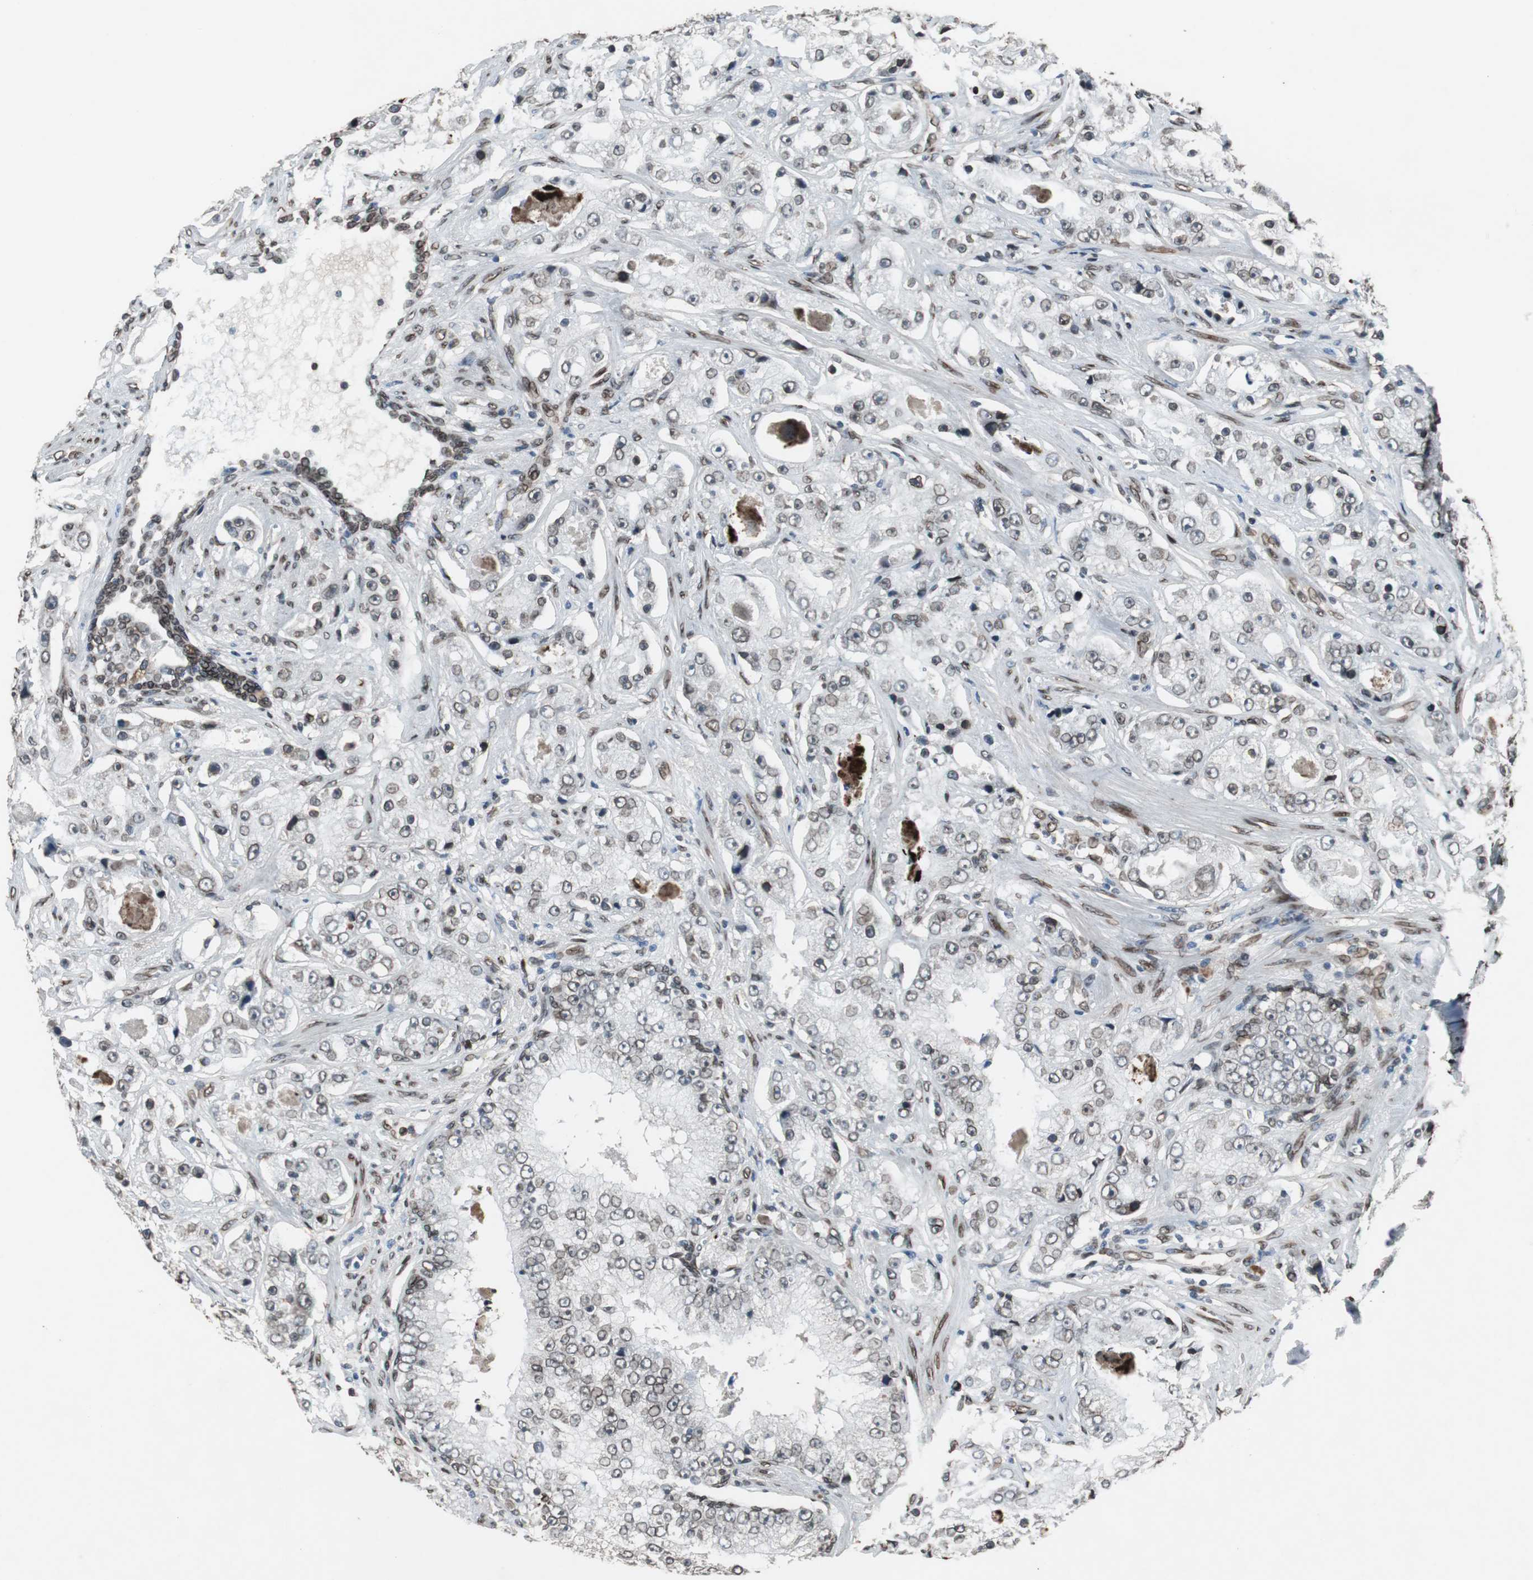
{"staining": {"intensity": "strong", "quantity": "<25%", "location": "cytoplasmic/membranous,nuclear"}, "tissue": "prostate cancer", "cell_type": "Tumor cells", "image_type": "cancer", "snomed": [{"axis": "morphology", "description": "Adenocarcinoma, High grade"}, {"axis": "topography", "description": "Prostate"}], "caption": "Immunohistochemistry (IHC) of prostate adenocarcinoma (high-grade) reveals medium levels of strong cytoplasmic/membranous and nuclear positivity in about <25% of tumor cells. (DAB (3,3'-diaminobenzidine) = brown stain, brightfield microscopy at high magnification).", "gene": "LMNA", "patient": {"sex": "male", "age": 73}}